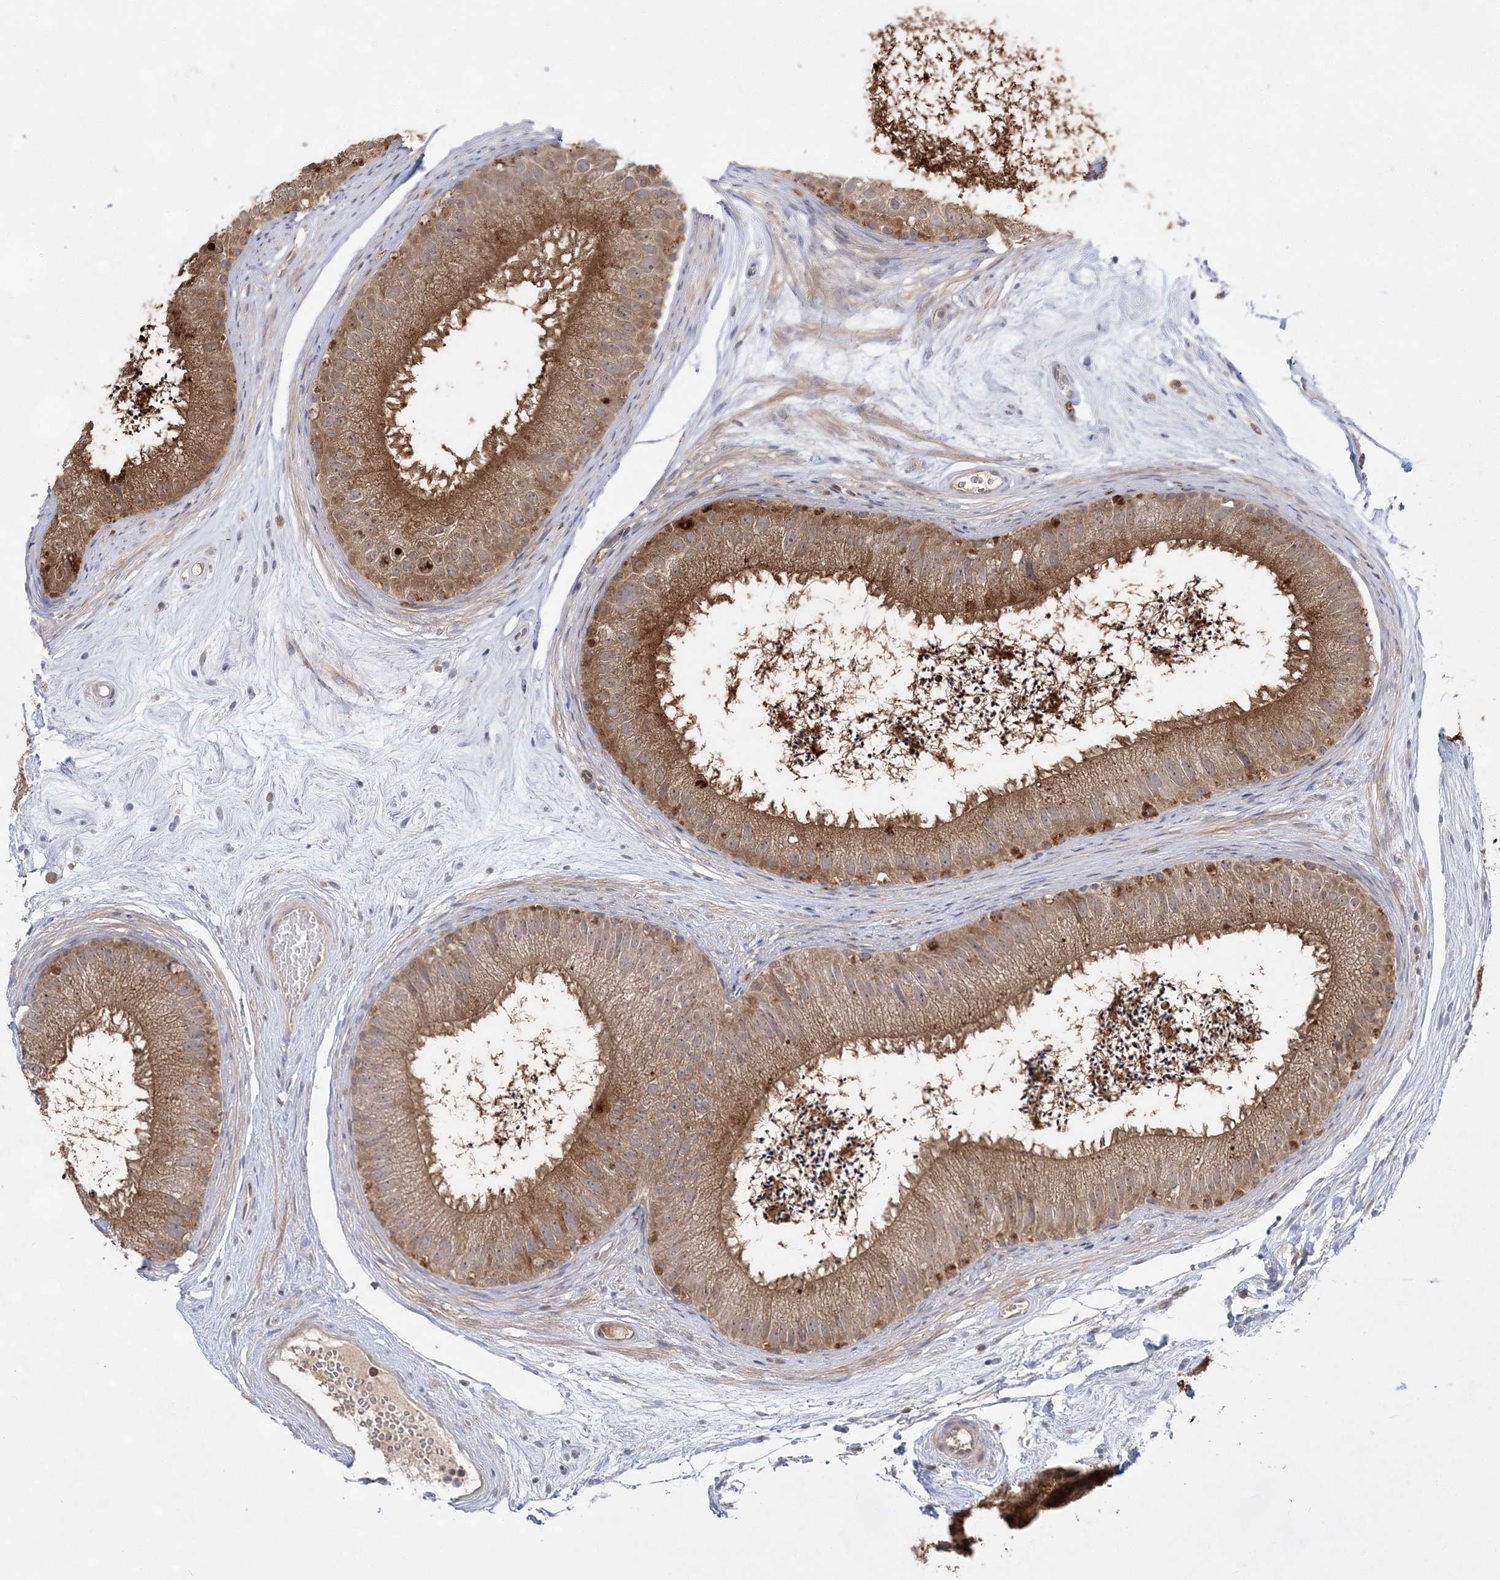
{"staining": {"intensity": "moderate", "quantity": "25%-75%", "location": "cytoplasmic/membranous,nuclear"}, "tissue": "epididymis", "cell_type": "Glandular cells", "image_type": "normal", "snomed": [{"axis": "morphology", "description": "Normal tissue, NOS"}, {"axis": "topography", "description": "Epididymis"}], "caption": "Glandular cells exhibit medium levels of moderate cytoplasmic/membranous,nuclear positivity in approximately 25%-75% of cells in benign epididymis.", "gene": "TMEM132B", "patient": {"sex": "male", "age": 77}}